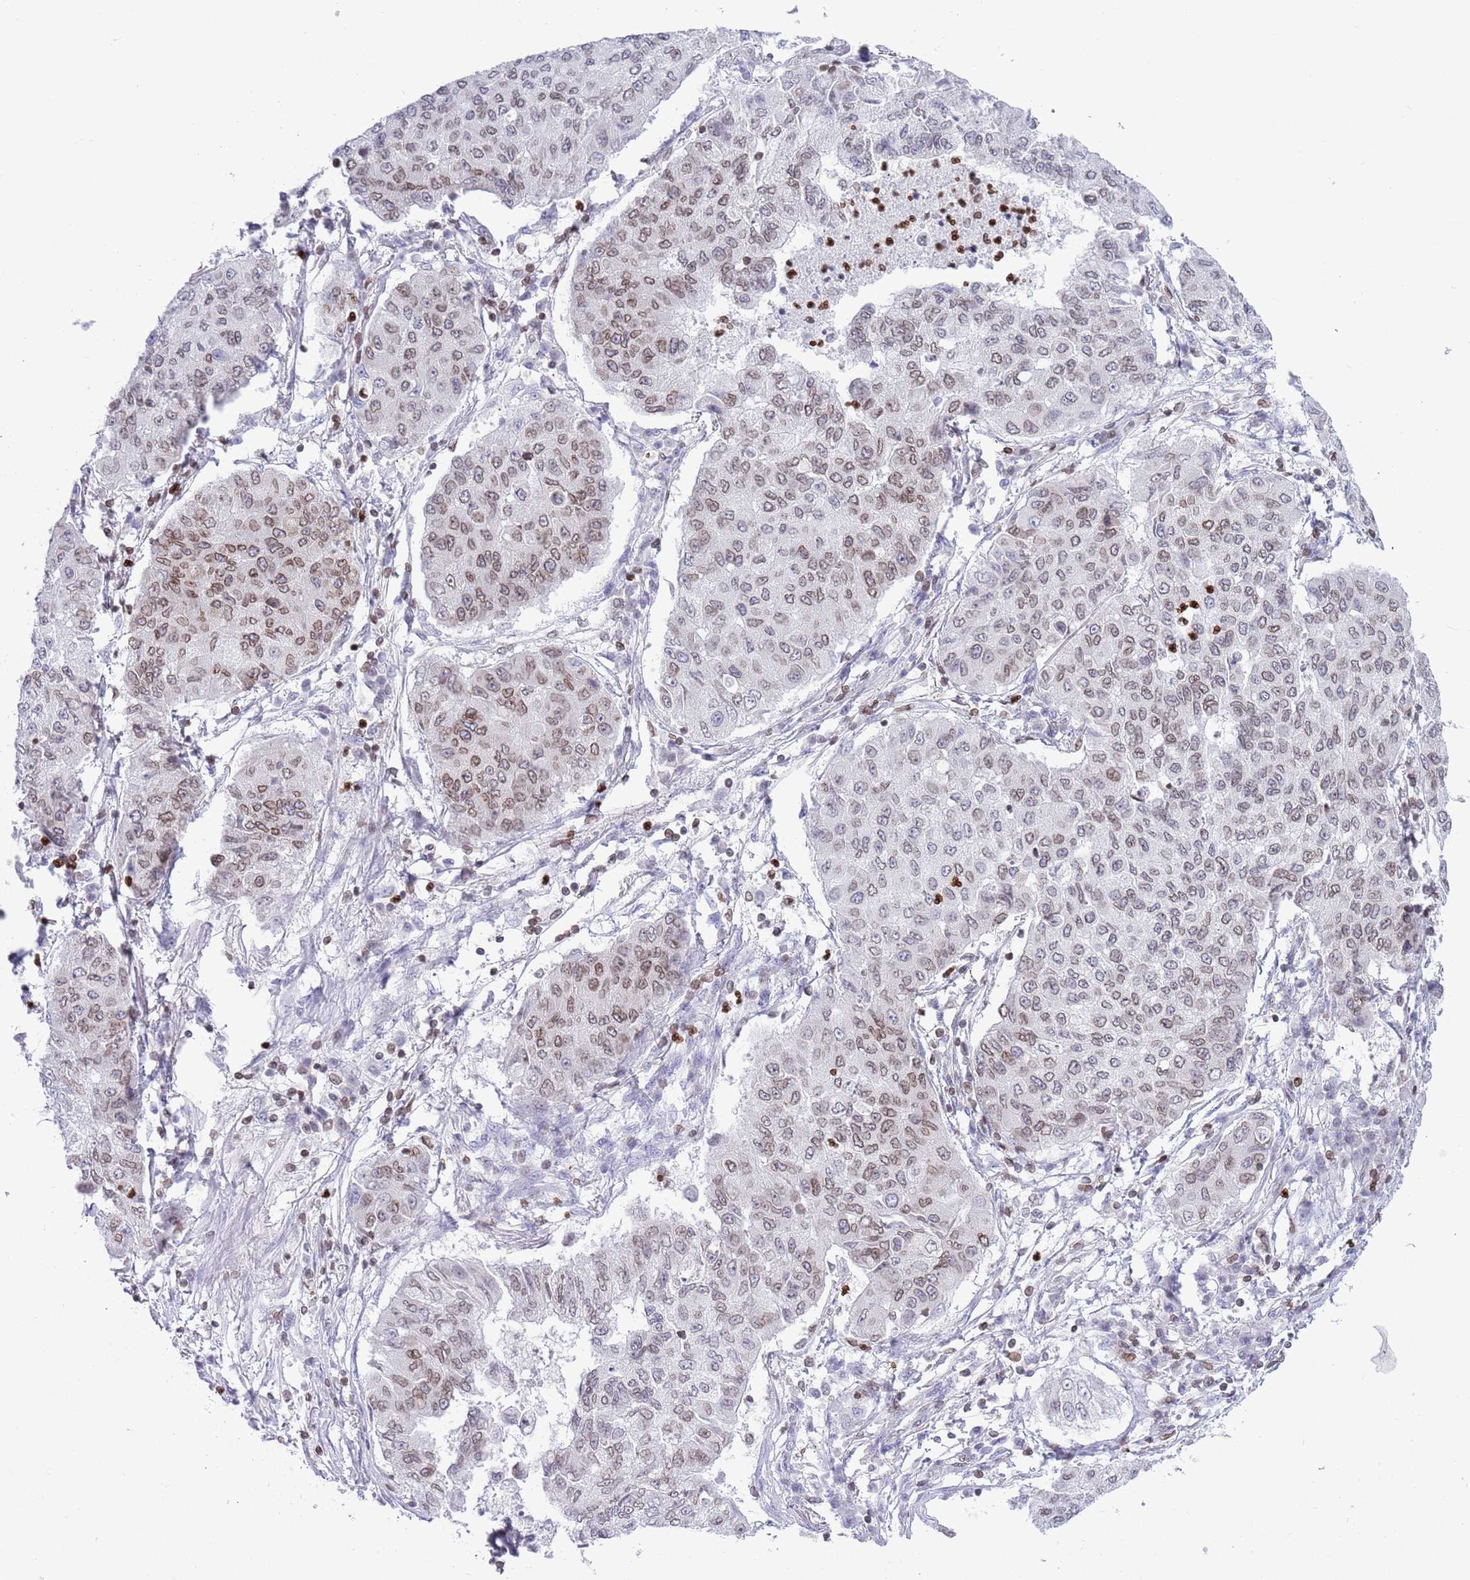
{"staining": {"intensity": "weak", "quantity": "25%-75%", "location": "cytoplasmic/membranous,nuclear"}, "tissue": "lung cancer", "cell_type": "Tumor cells", "image_type": "cancer", "snomed": [{"axis": "morphology", "description": "Squamous cell carcinoma, NOS"}, {"axis": "topography", "description": "Lung"}], "caption": "Human lung cancer (squamous cell carcinoma) stained with a protein marker reveals weak staining in tumor cells.", "gene": "LBR", "patient": {"sex": "male", "age": 74}}